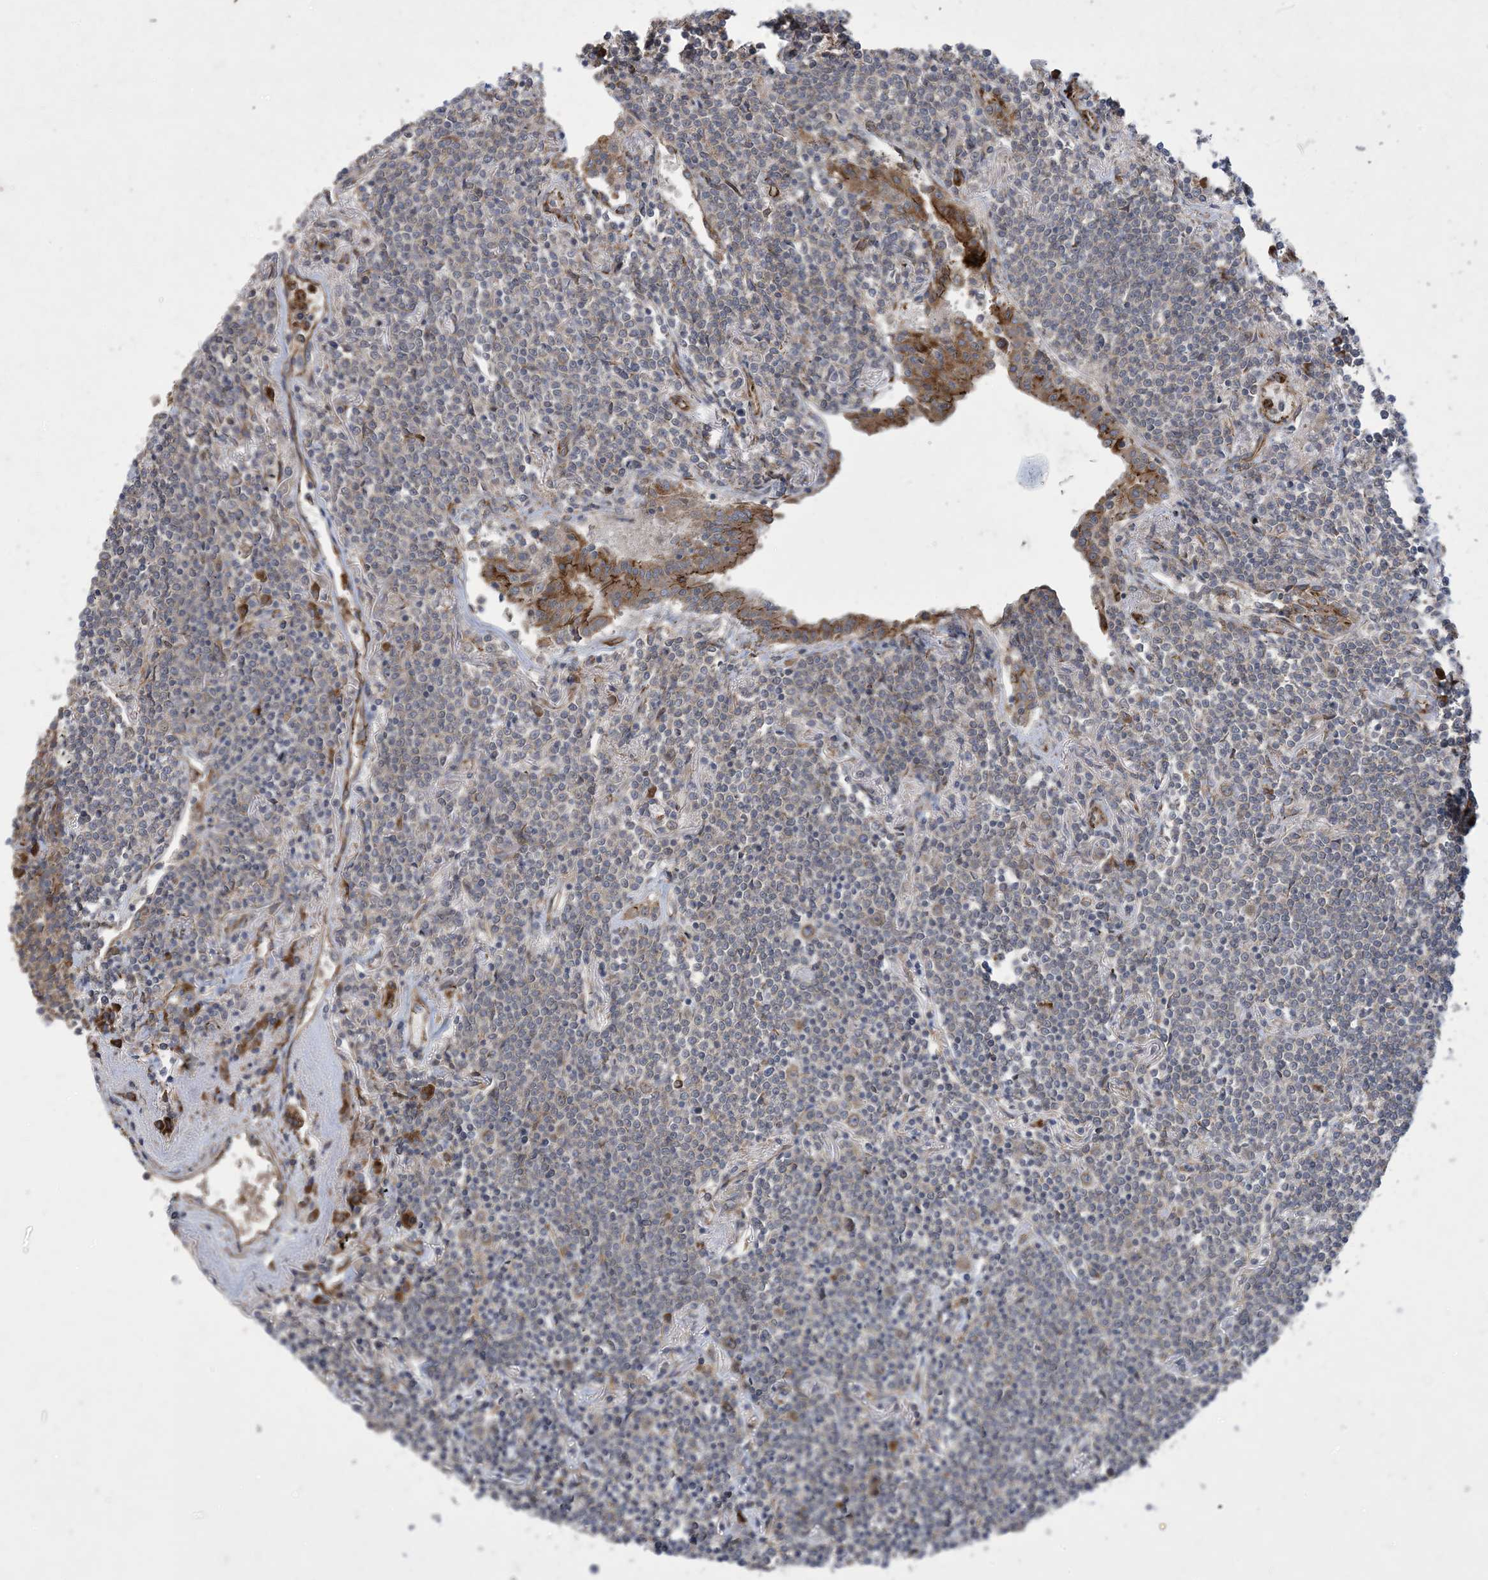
{"staining": {"intensity": "negative", "quantity": "none", "location": "none"}, "tissue": "lymphoma", "cell_type": "Tumor cells", "image_type": "cancer", "snomed": [{"axis": "morphology", "description": "Malignant lymphoma, non-Hodgkin's type, Low grade"}, {"axis": "topography", "description": "Lung"}], "caption": "The image displays no significant expression in tumor cells of lymphoma. (DAB IHC with hematoxylin counter stain).", "gene": "OTOP1", "patient": {"sex": "female", "age": 71}}